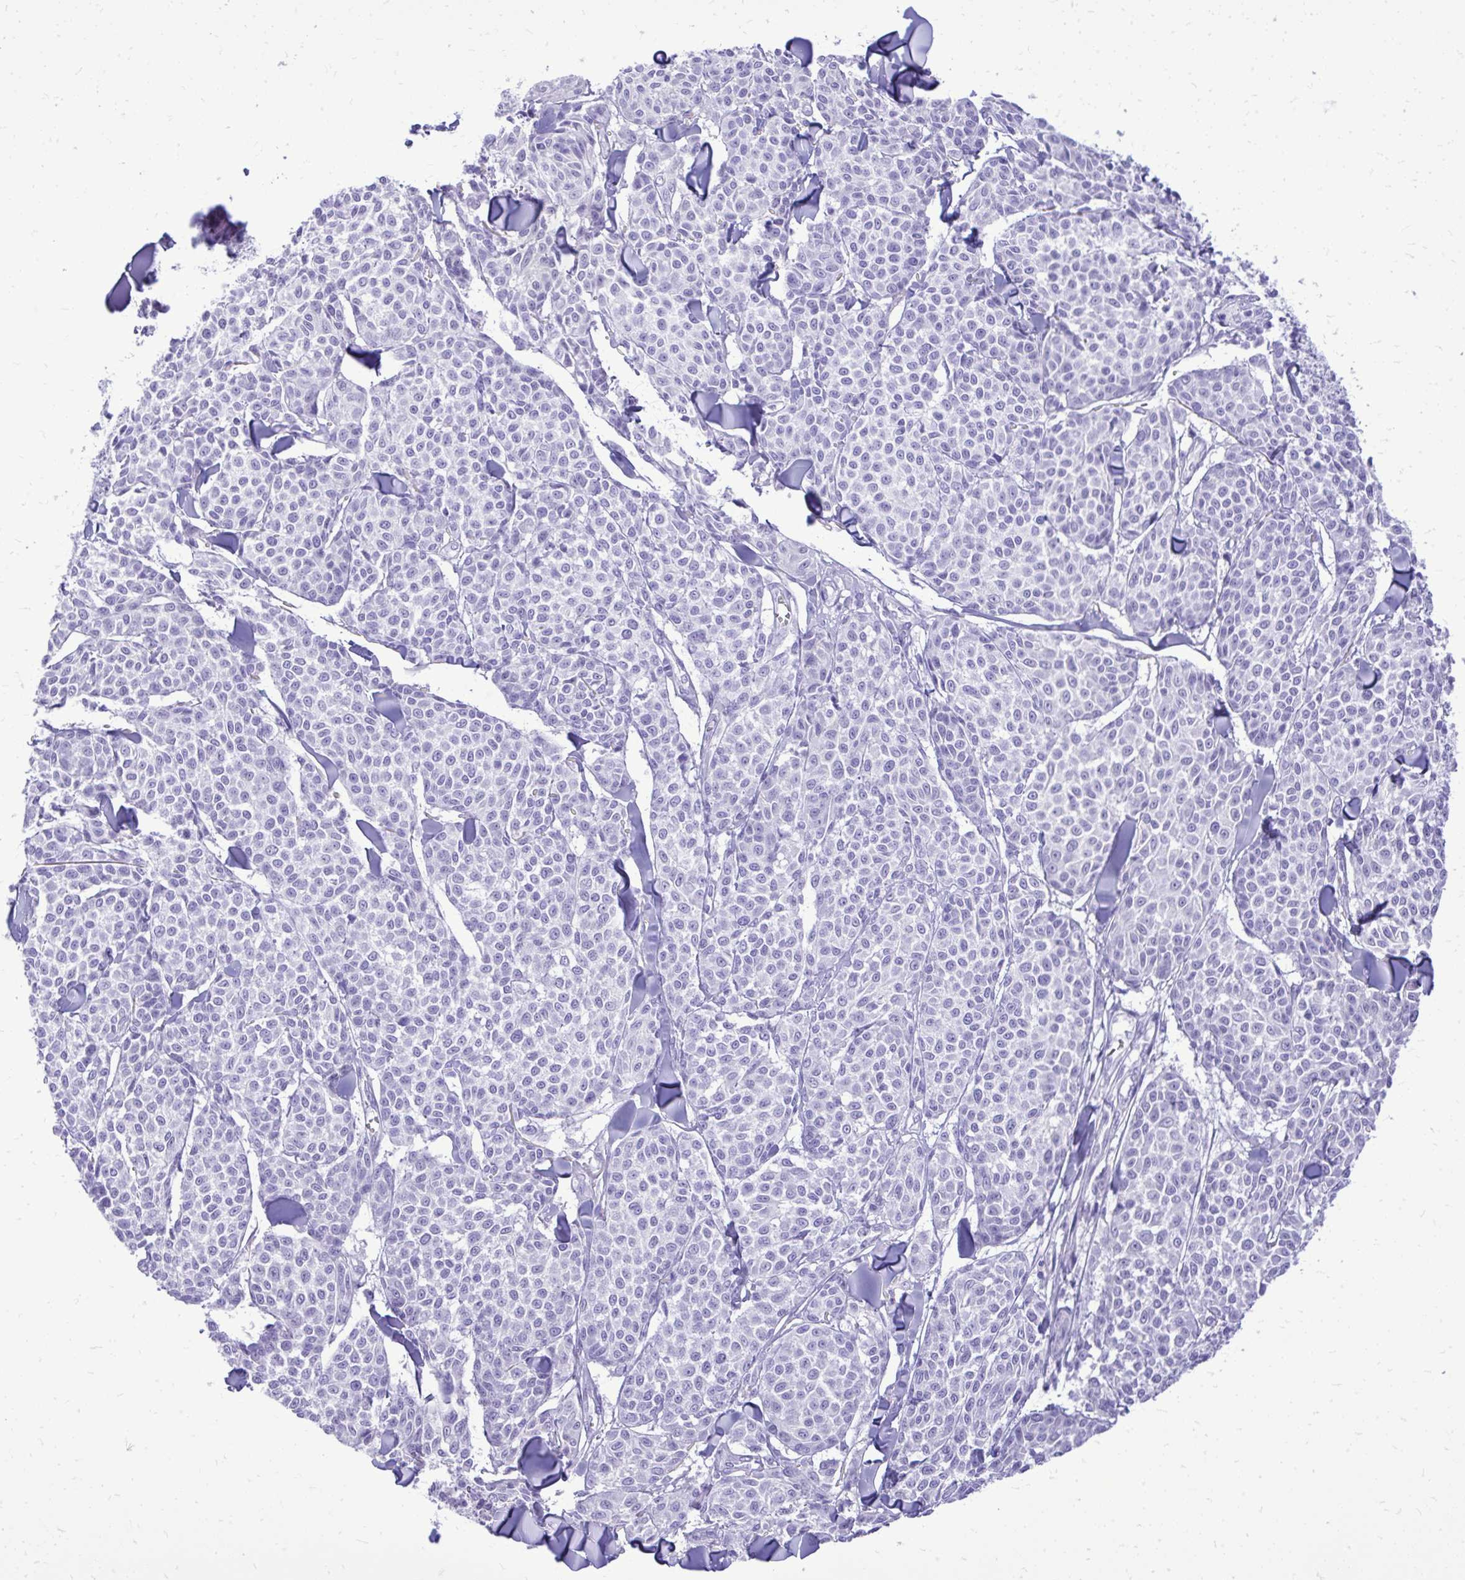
{"staining": {"intensity": "negative", "quantity": "none", "location": "none"}, "tissue": "melanoma", "cell_type": "Tumor cells", "image_type": "cancer", "snomed": [{"axis": "morphology", "description": "Malignant melanoma, NOS"}, {"axis": "topography", "description": "Skin"}], "caption": "High magnification brightfield microscopy of melanoma stained with DAB (3,3'-diaminobenzidine) (brown) and counterstained with hematoxylin (blue): tumor cells show no significant staining.", "gene": "BCL6B", "patient": {"sex": "male", "age": 46}}